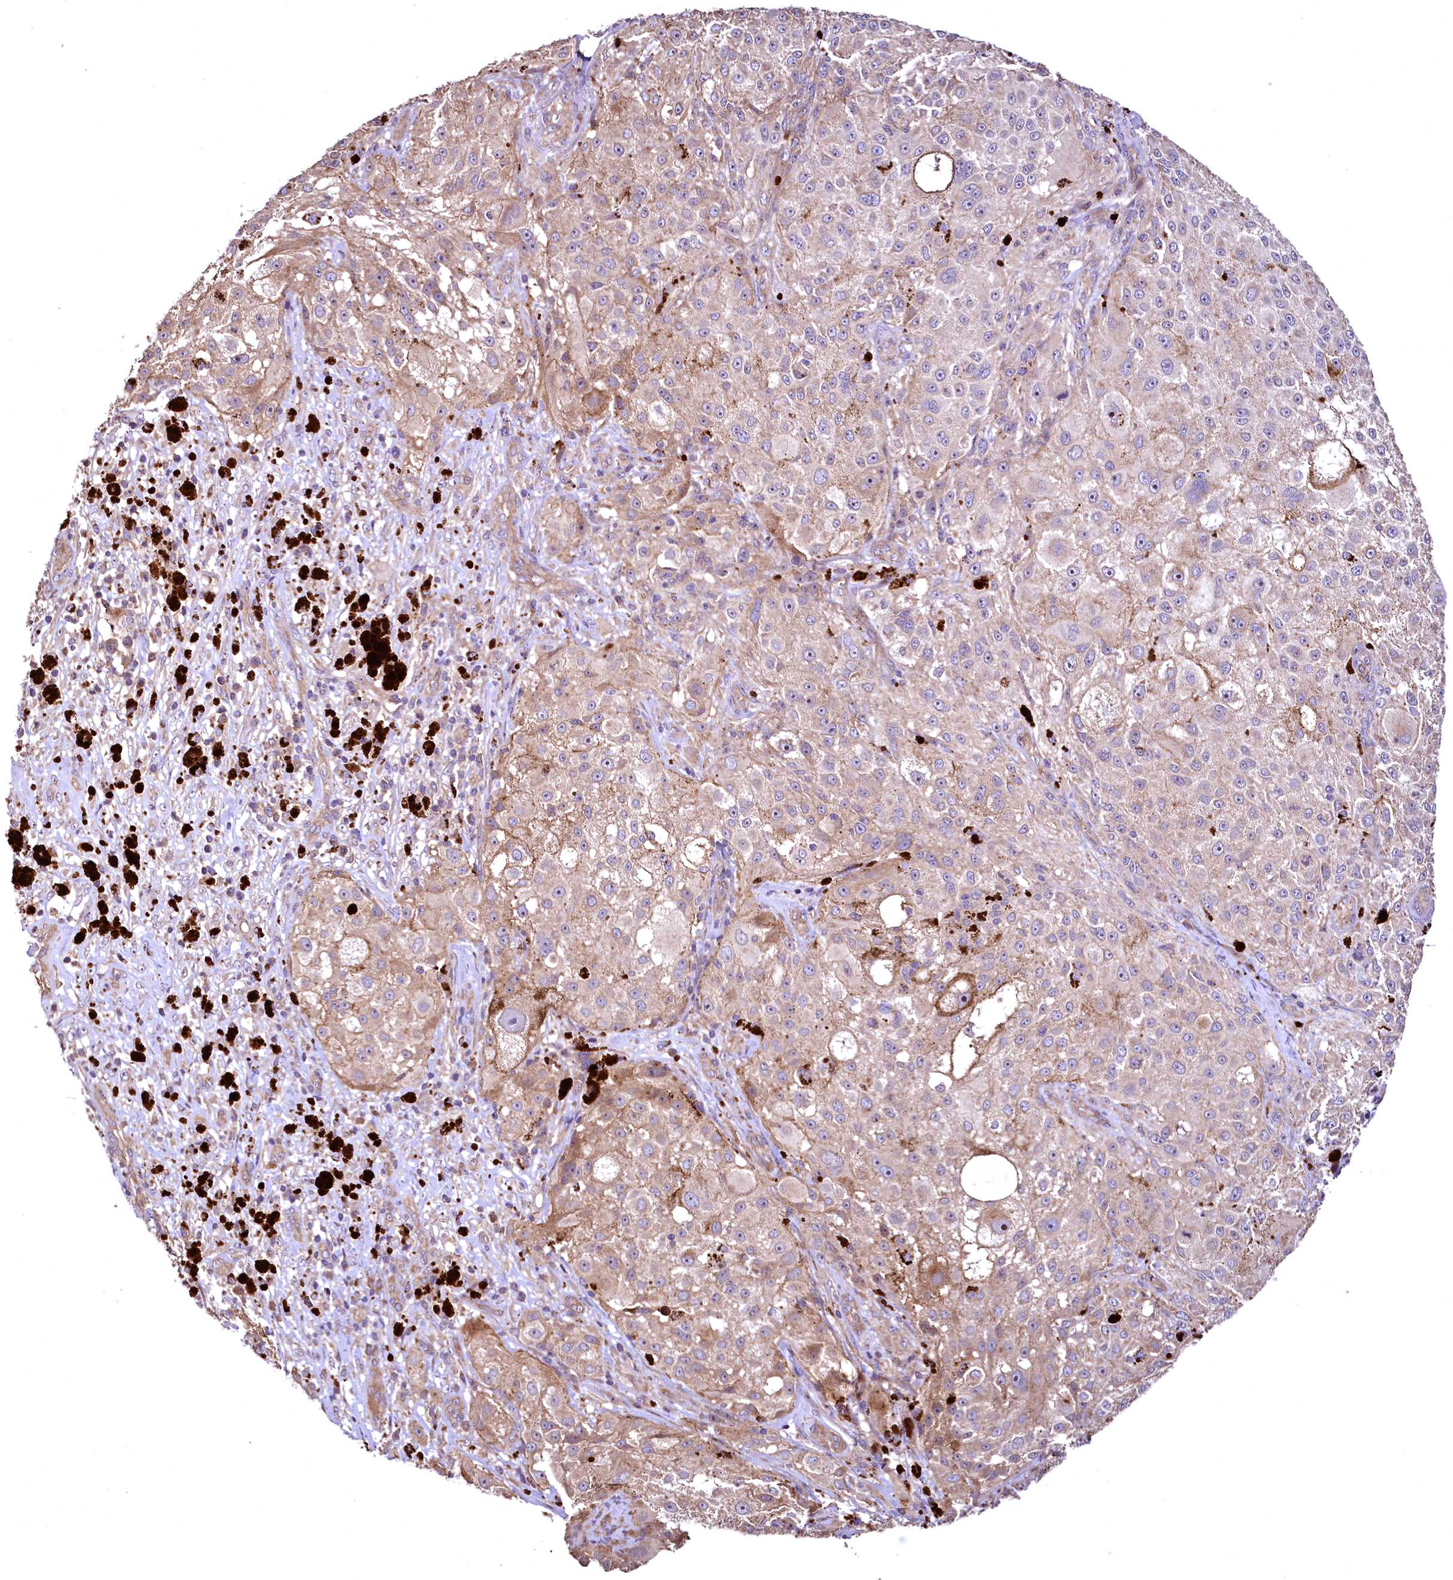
{"staining": {"intensity": "moderate", "quantity": ">75%", "location": "cytoplasmic/membranous"}, "tissue": "melanoma", "cell_type": "Tumor cells", "image_type": "cancer", "snomed": [{"axis": "morphology", "description": "Necrosis, NOS"}, {"axis": "morphology", "description": "Malignant melanoma, NOS"}, {"axis": "topography", "description": "Skin"}], "caption": "A brown stain highlights moderate cytoplasmic/membranous expression of a protein in melanoma tumor cells.", "gene": "TBCEL", "patient": {"sex": "female", "age": 87}}